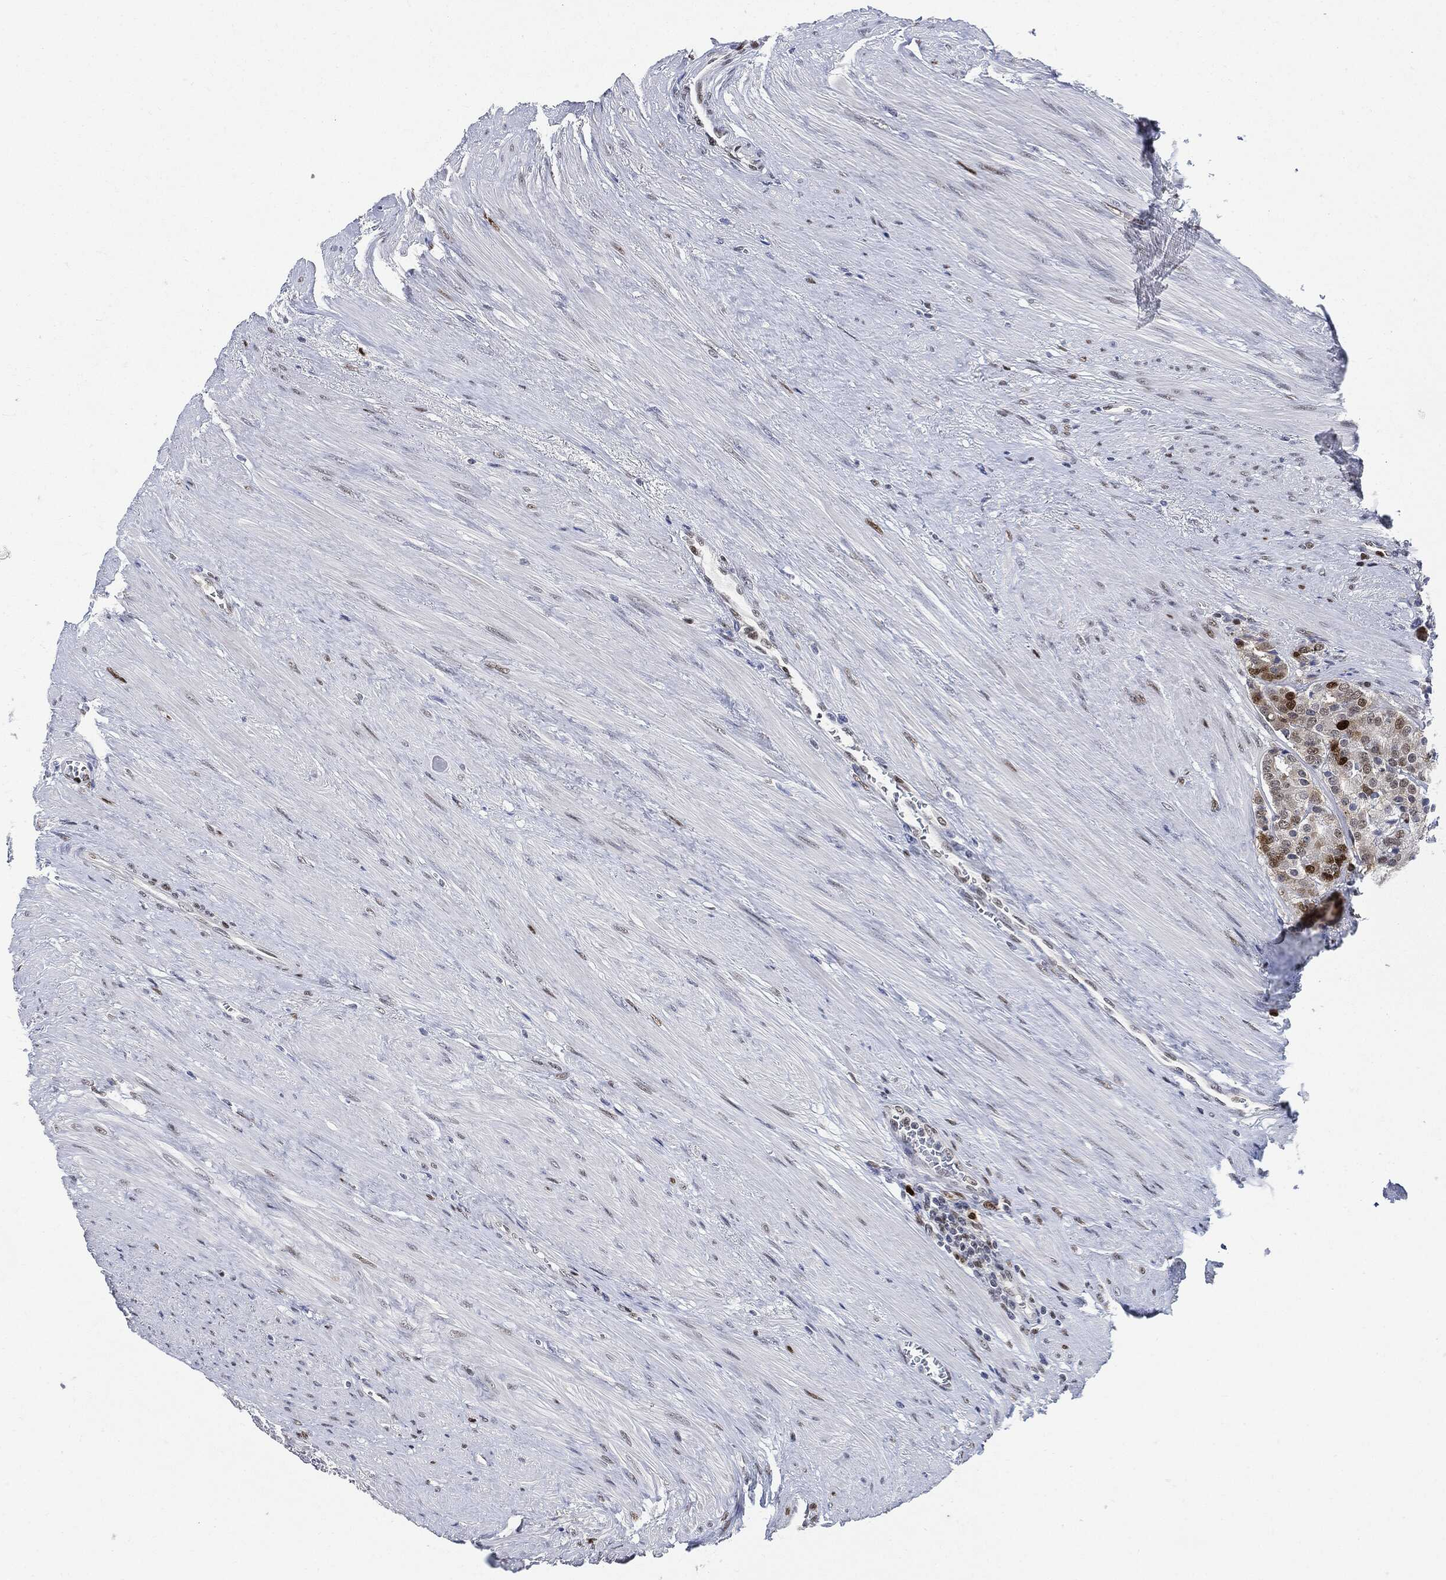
{"staining": {"intensity": "moderate", "quantity": "<25%", "location": "nuclear"}, "tissue": "prostate cancer", "cell_type": "Tumor cells", "image_type": "cancer", "snomed": [{"axis": "morphology", "description": "Adenocarcinoma, NOS"}, {"axis": "topography", "description": "Prostate"}], "caption": "Protein staining of prostate cancer tissue reveals moderate nuclear expression in about <25% of tumor cells.", "gene": "PCNA", "patient": {"sex": "male", "age": 69}}